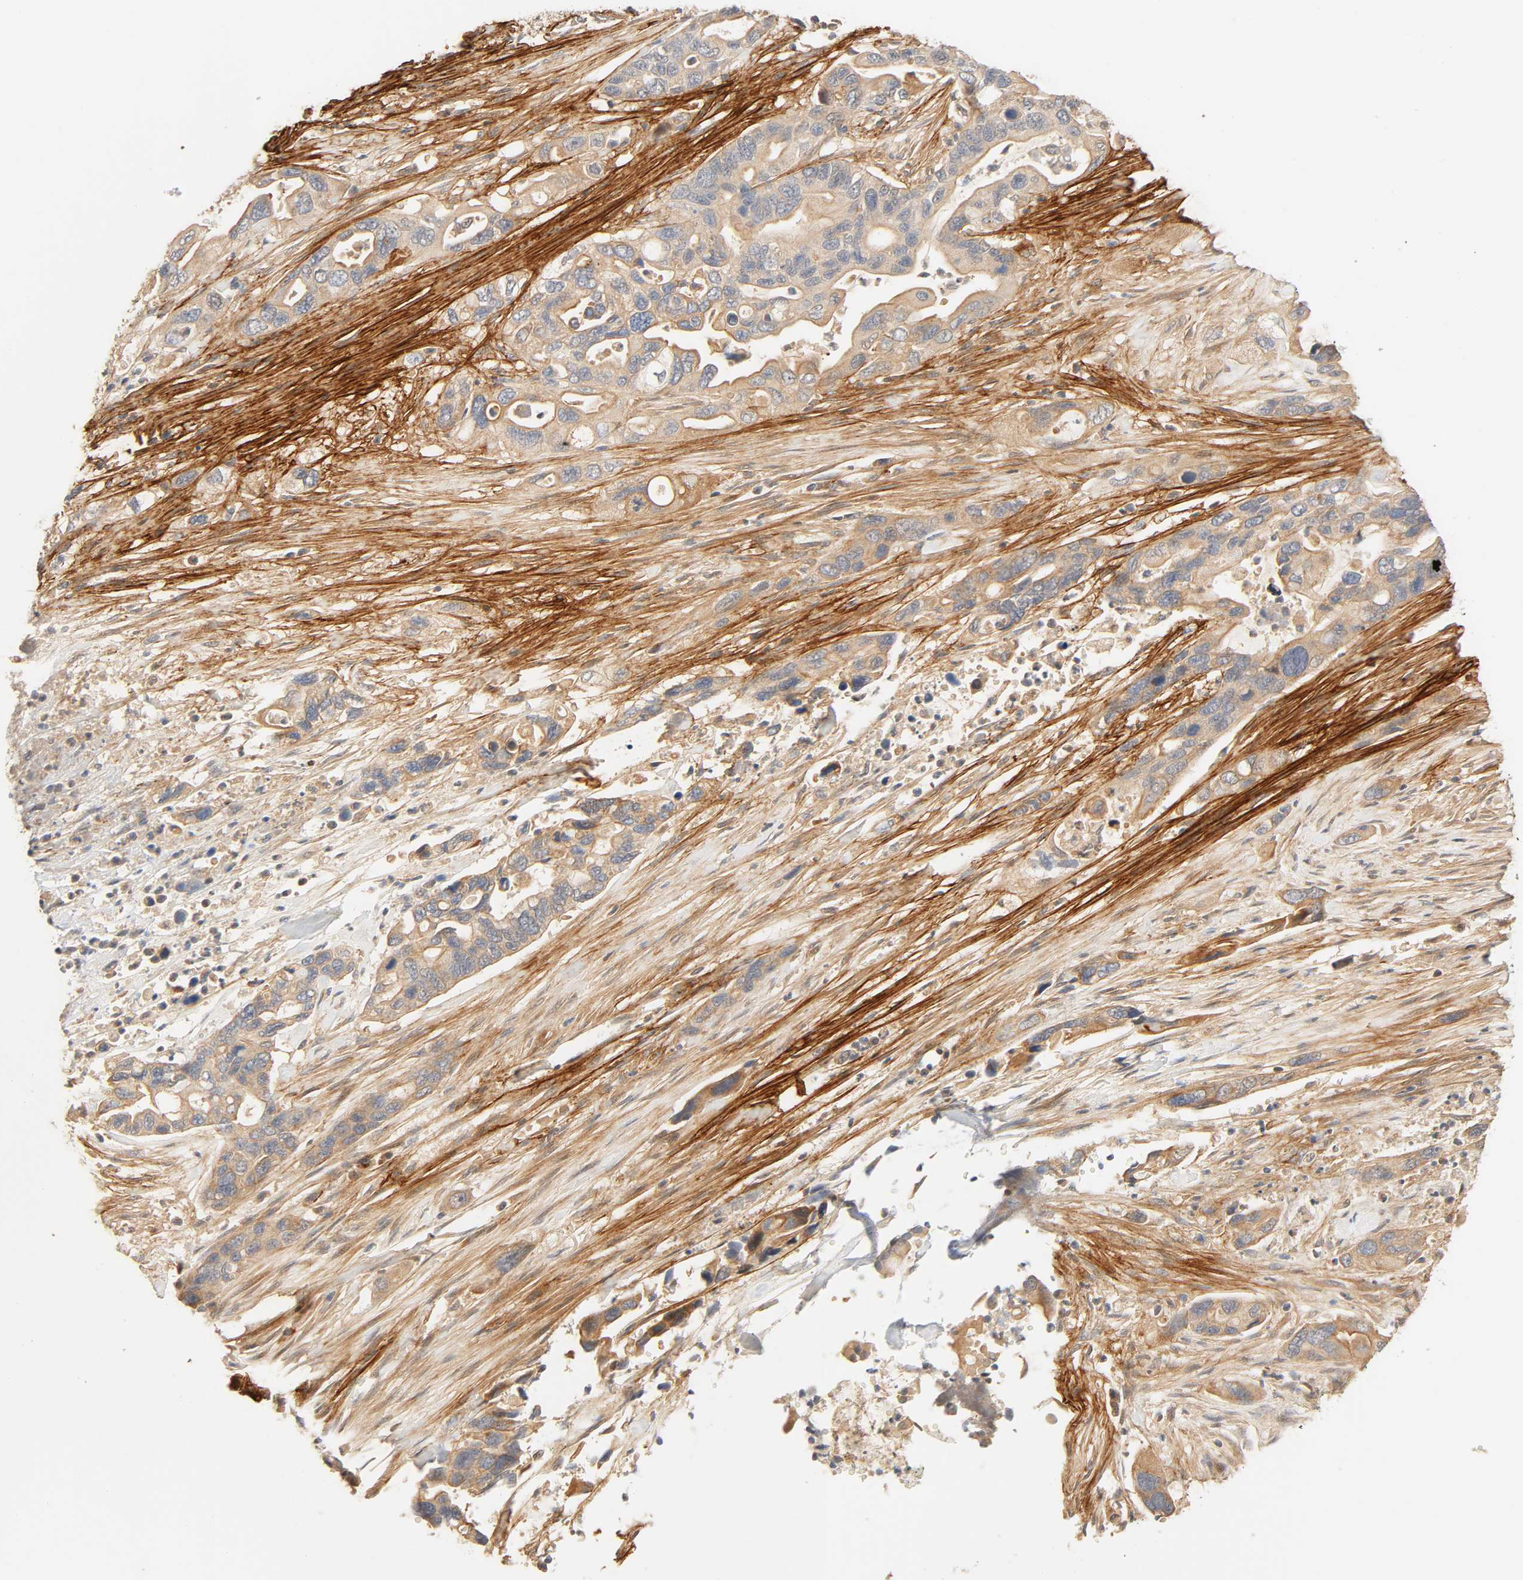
{"staining": {"intensity": "weak", "quantity": ">75%", "location": "cytoplasmic/membranous"}, "tissue": "pancreatic cancer", "cell_type": "Tumor cells", "image_type": "cancer", "snomed": [{"axis": "morphology", "description": "Adenocarcinoma, NOS"}, {"axis": "topography", "description": "Pancreas"}], "caption": "This photomicrograph displays IHC staining of human adenocarcinoma (pancreatic), with low weak cytoplasmic/membranous staining in about >75% of tumor cells.", "gene": "CACNA1G", "patient": {"sex": "female", "age": 71}}